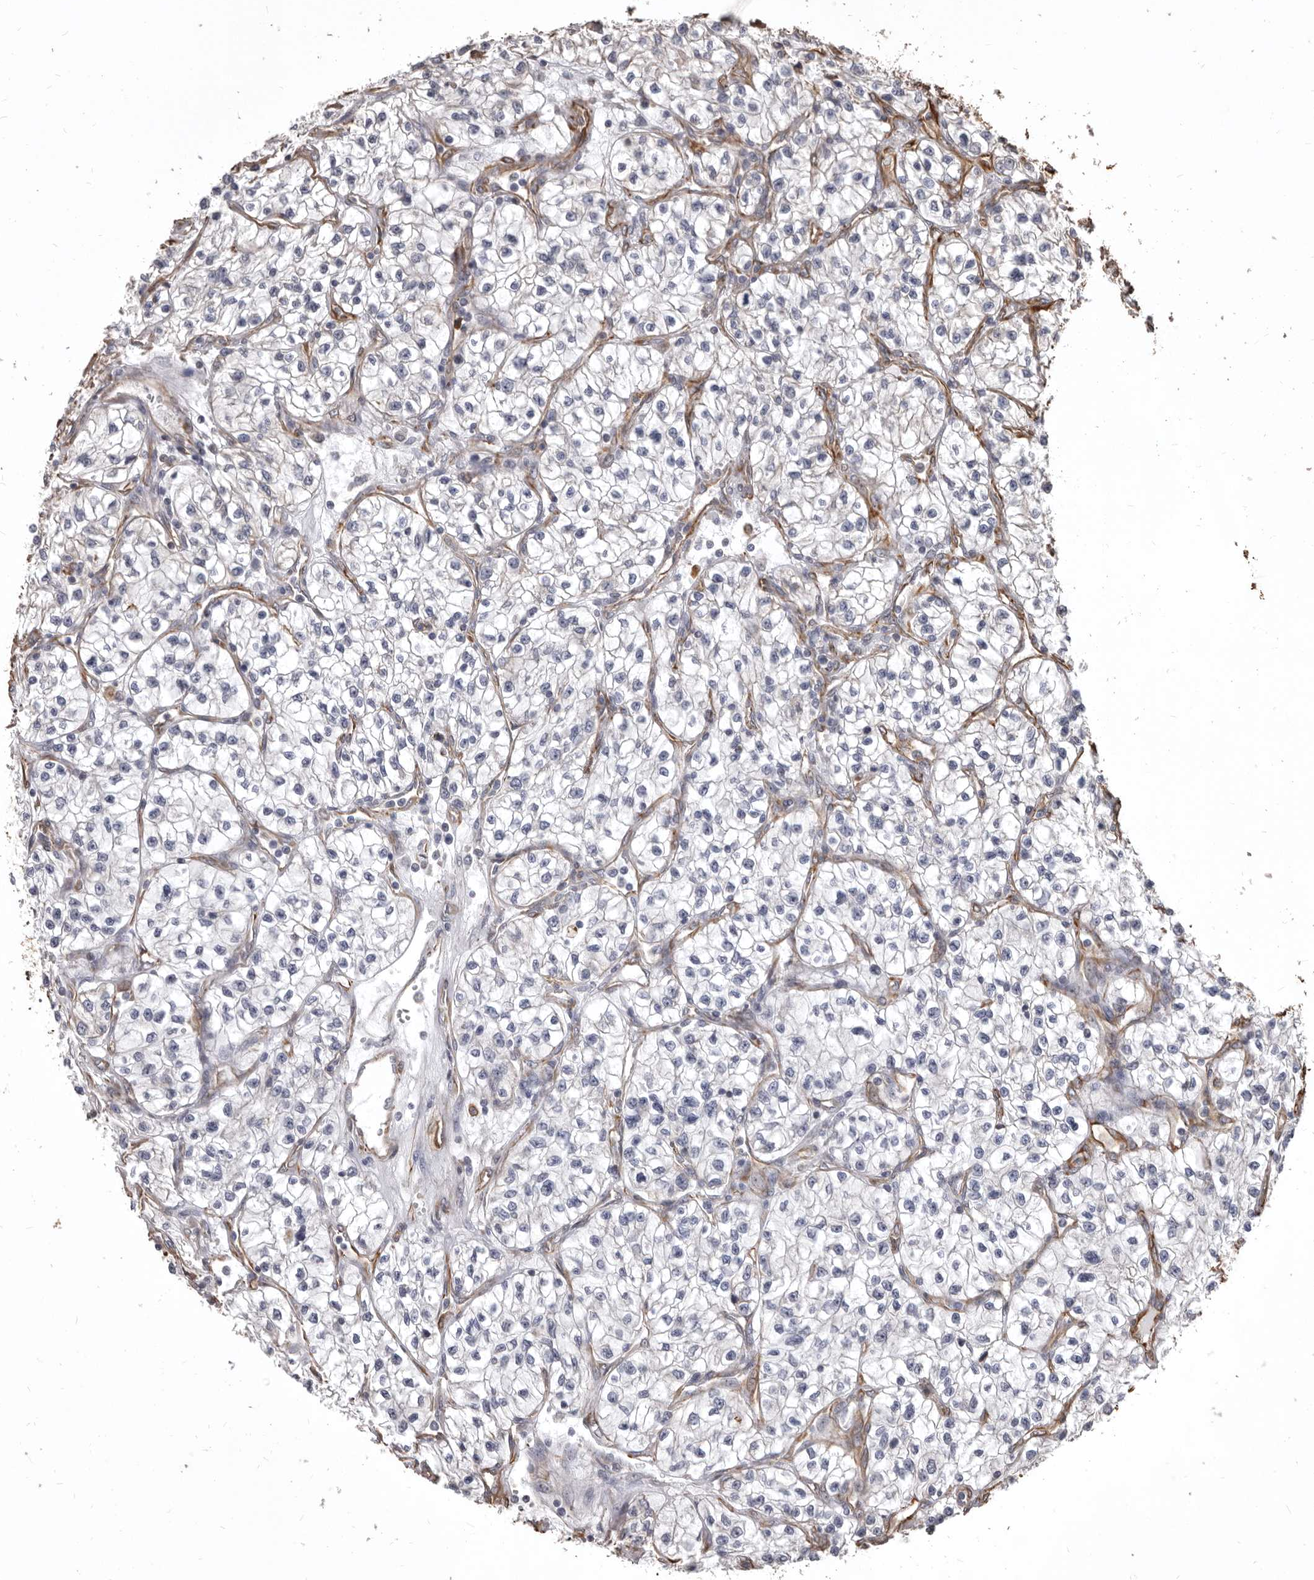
{"staining": {"intensity": "negative", "quantity": "none", "location": "none"}, "tissue": "renal cancer", "cell_type": "Tumor cells", "image_type": "cancer", "snomed": [{"axis": "morphology", "description": "Adenocarcinoma, NOS"}, {"axis": "topography", "description": "Kidney"}], "caption": "Tumor cells show no significant protein expression in adenocarcinoma (renal). The staining was performed using DAB to visualize the protein expression in brown, while the nuclei were stained in blue with hematoxylin (Magnification: 20x).", "gene": "MTURN", "patient": {"sex": "female", "age": 57}}